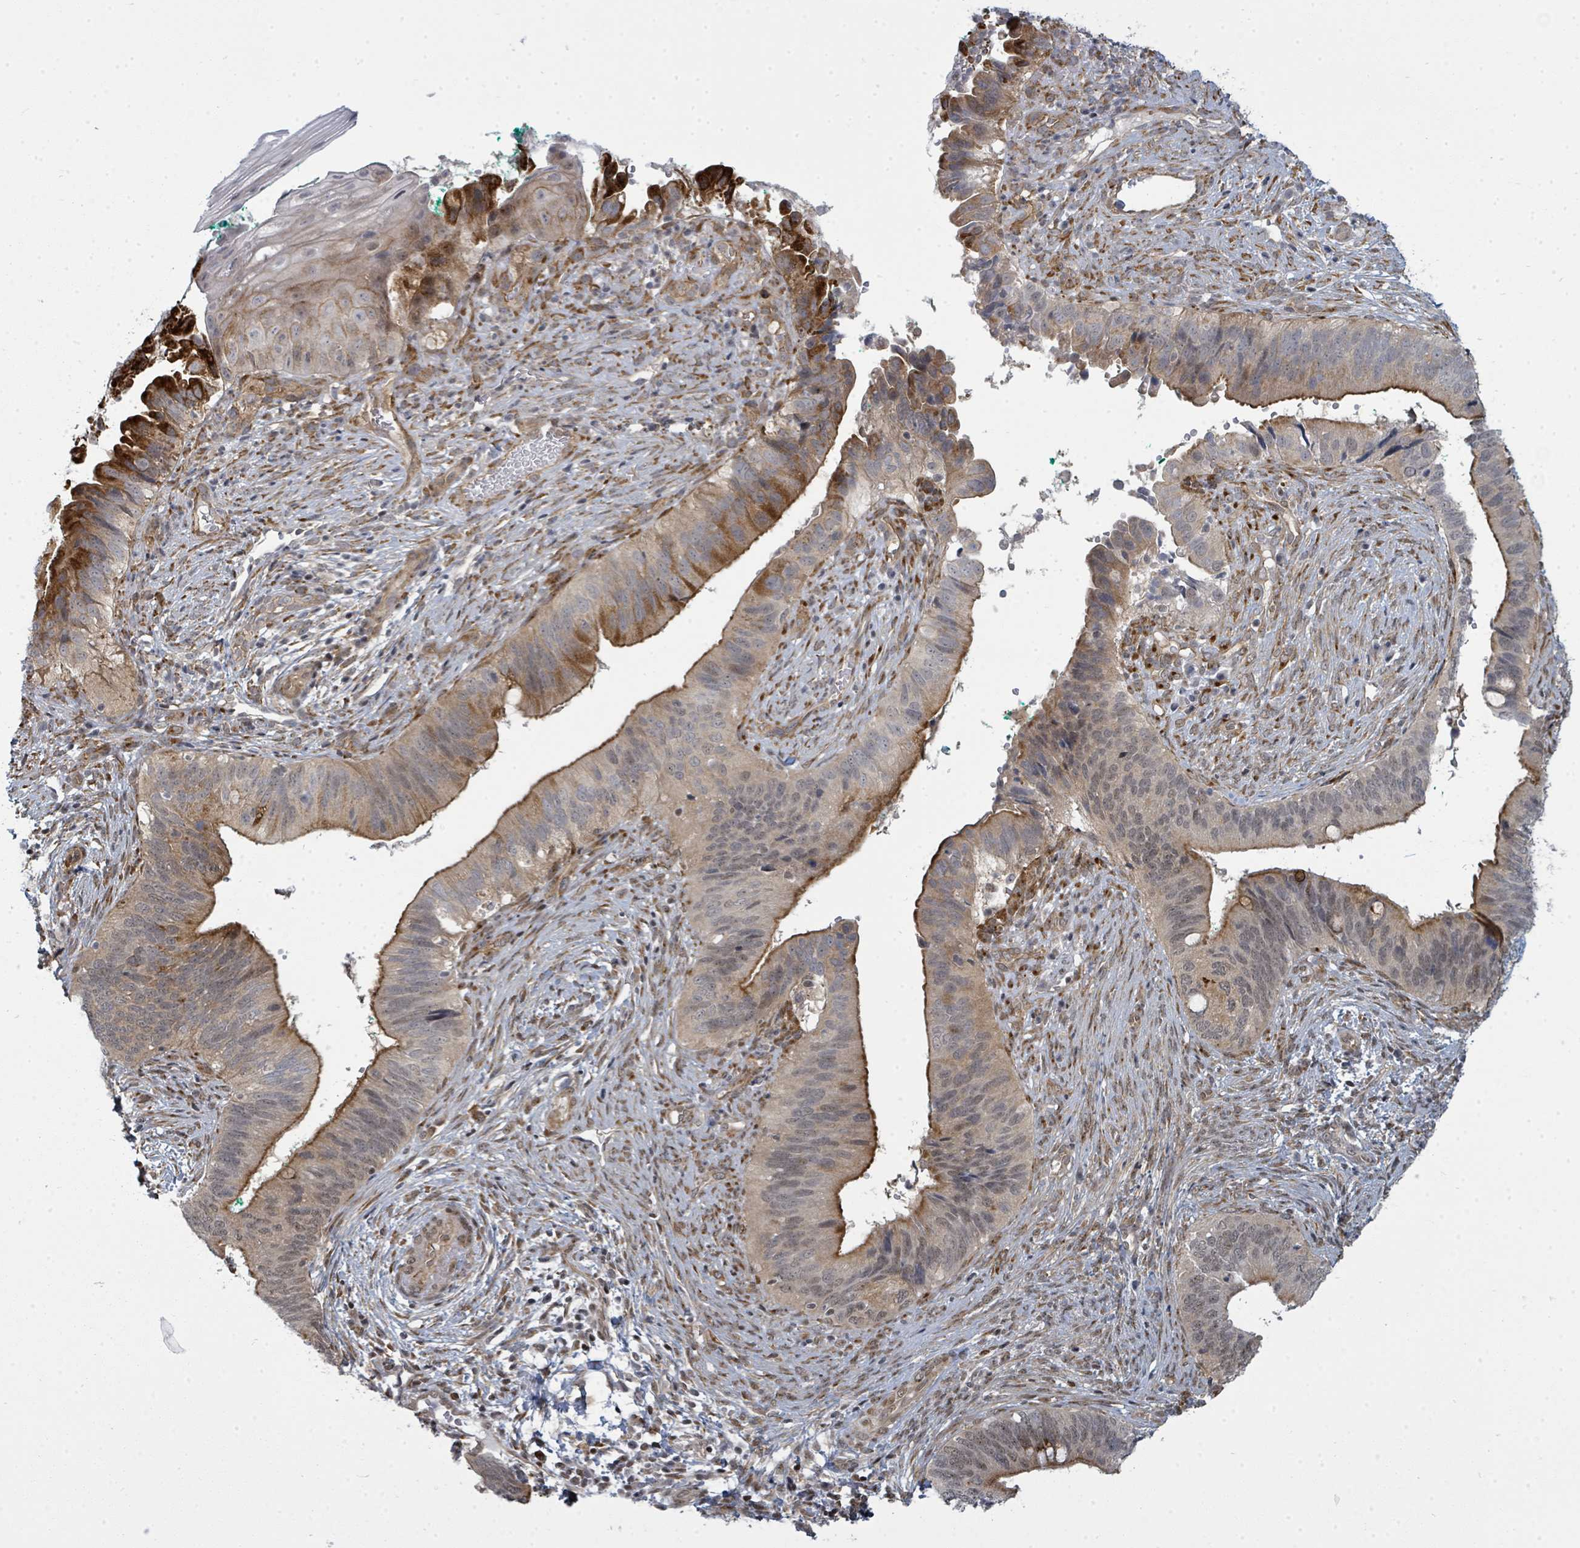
{"staining": {"intensity": "strong", "quantity": "<25%", "location": "cytoplasmic/membranous"}, "tissue": "cervical cancer", "cell_type": "Tumor cells", "image_type": "cancer", "snomed": [{"axis": "morphology", "description": "Adenocarcinoma, NOS"}, {"axis": "topography", "description": "Cervix"}], "caption": "Immunohistochemistry (IHC) (DAB) staining of human cervical adenocarcinoma reveals strong cytoplasmic/membranous protein expression in about <25% of tumor cells.", "gene": "PSMG2", "patient": {"sex": "female", "age": 42}}